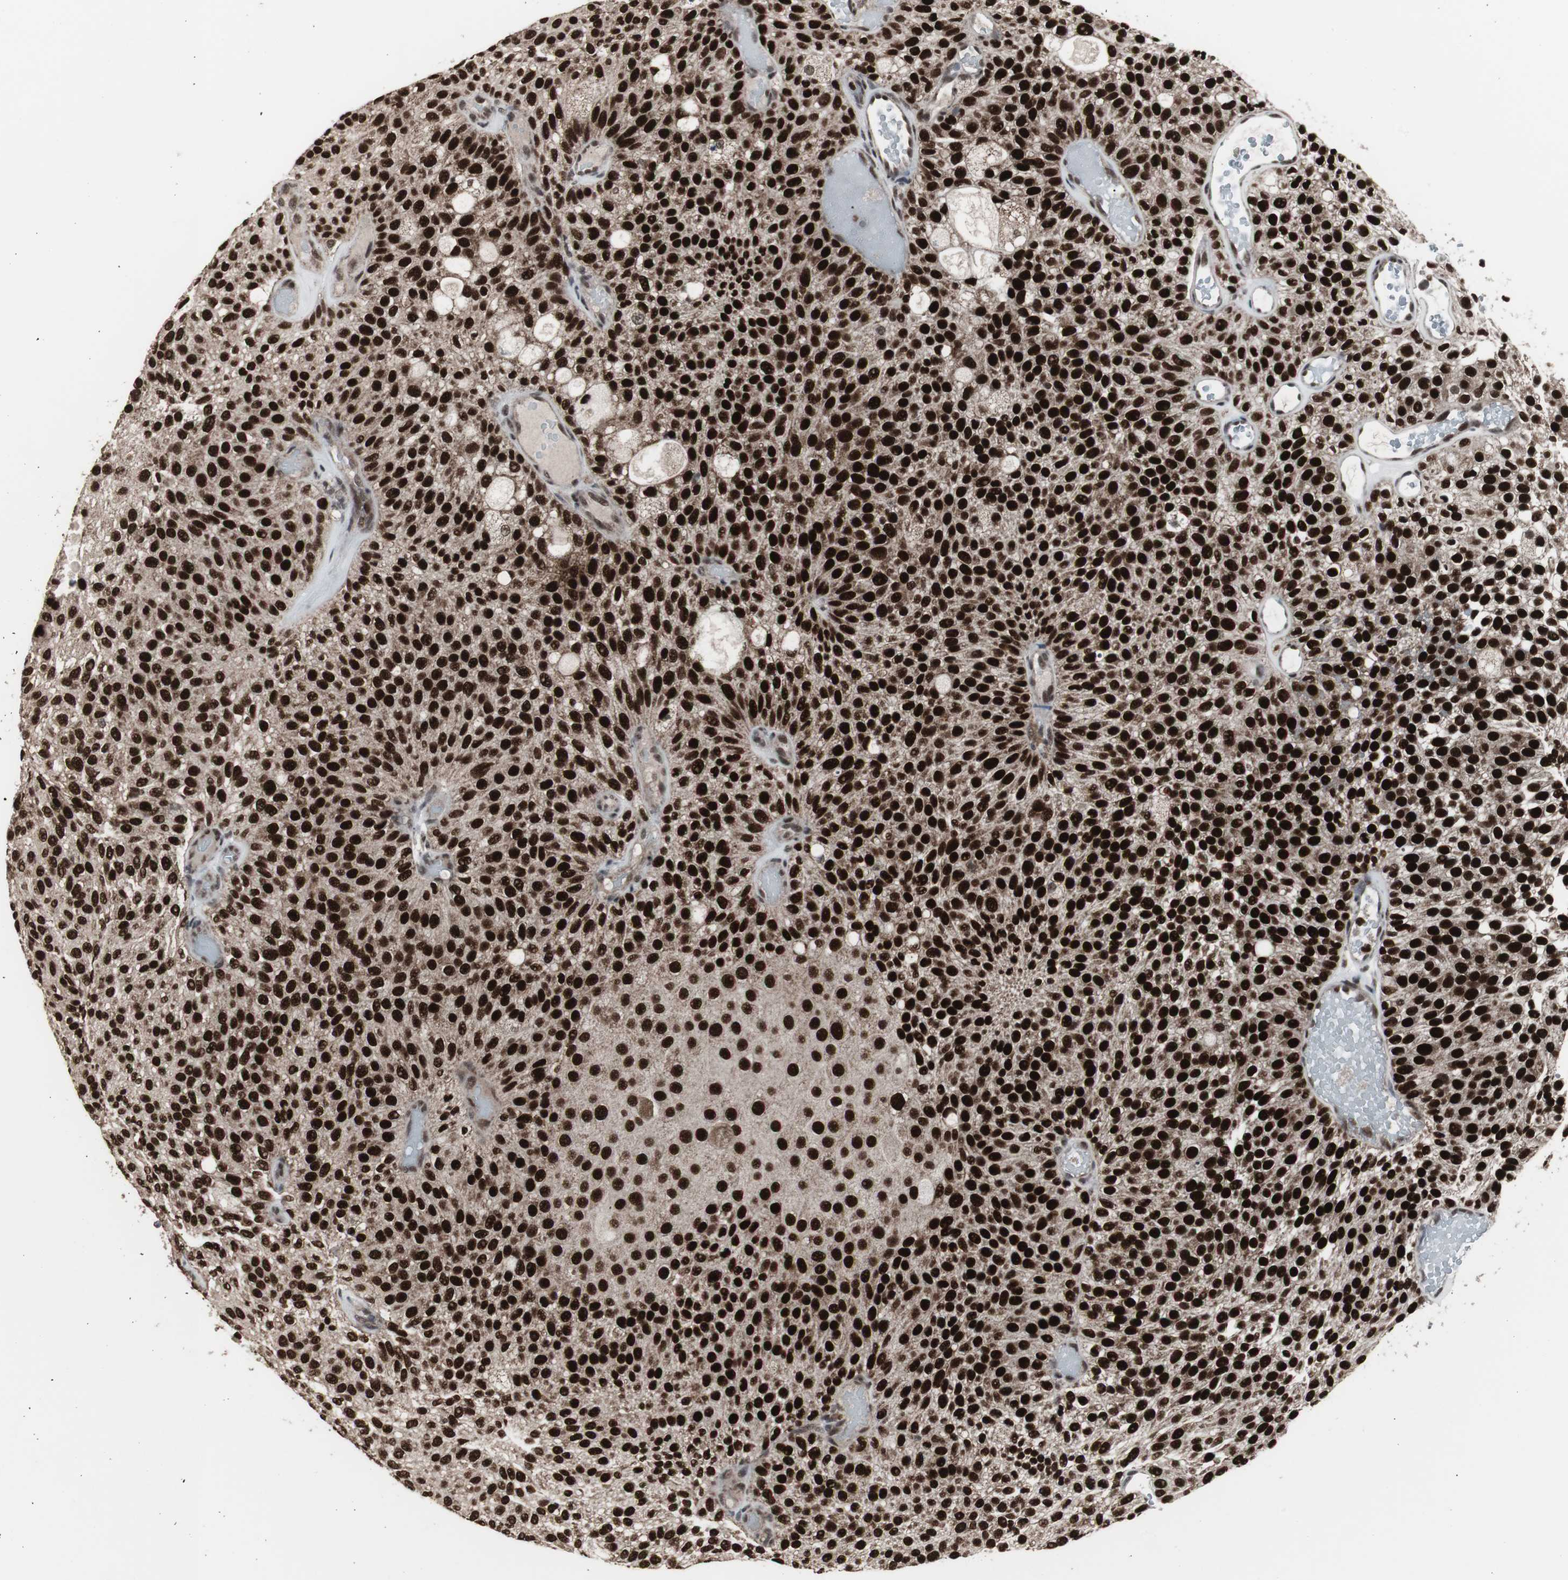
{"staining": {"intensity": "strong", "quantity": ">75%", "location": "nuclear"}, "tissue": "urothelial cancer", "cell_type": "Tumor cells", "image_type": "cancer", "snomed": [{"axis": "morphology", "description": "Urothelial carcinoma, Low grade"}, {"axis": "topography", "description": "Urinary bladder"}], "caption": "Urothelial cancer stained with IHC shows strong nuclear expression in approximately >75% of tumor cells.", "gene": "RXRA", "patient": {"sex": "male", "age": 78}}